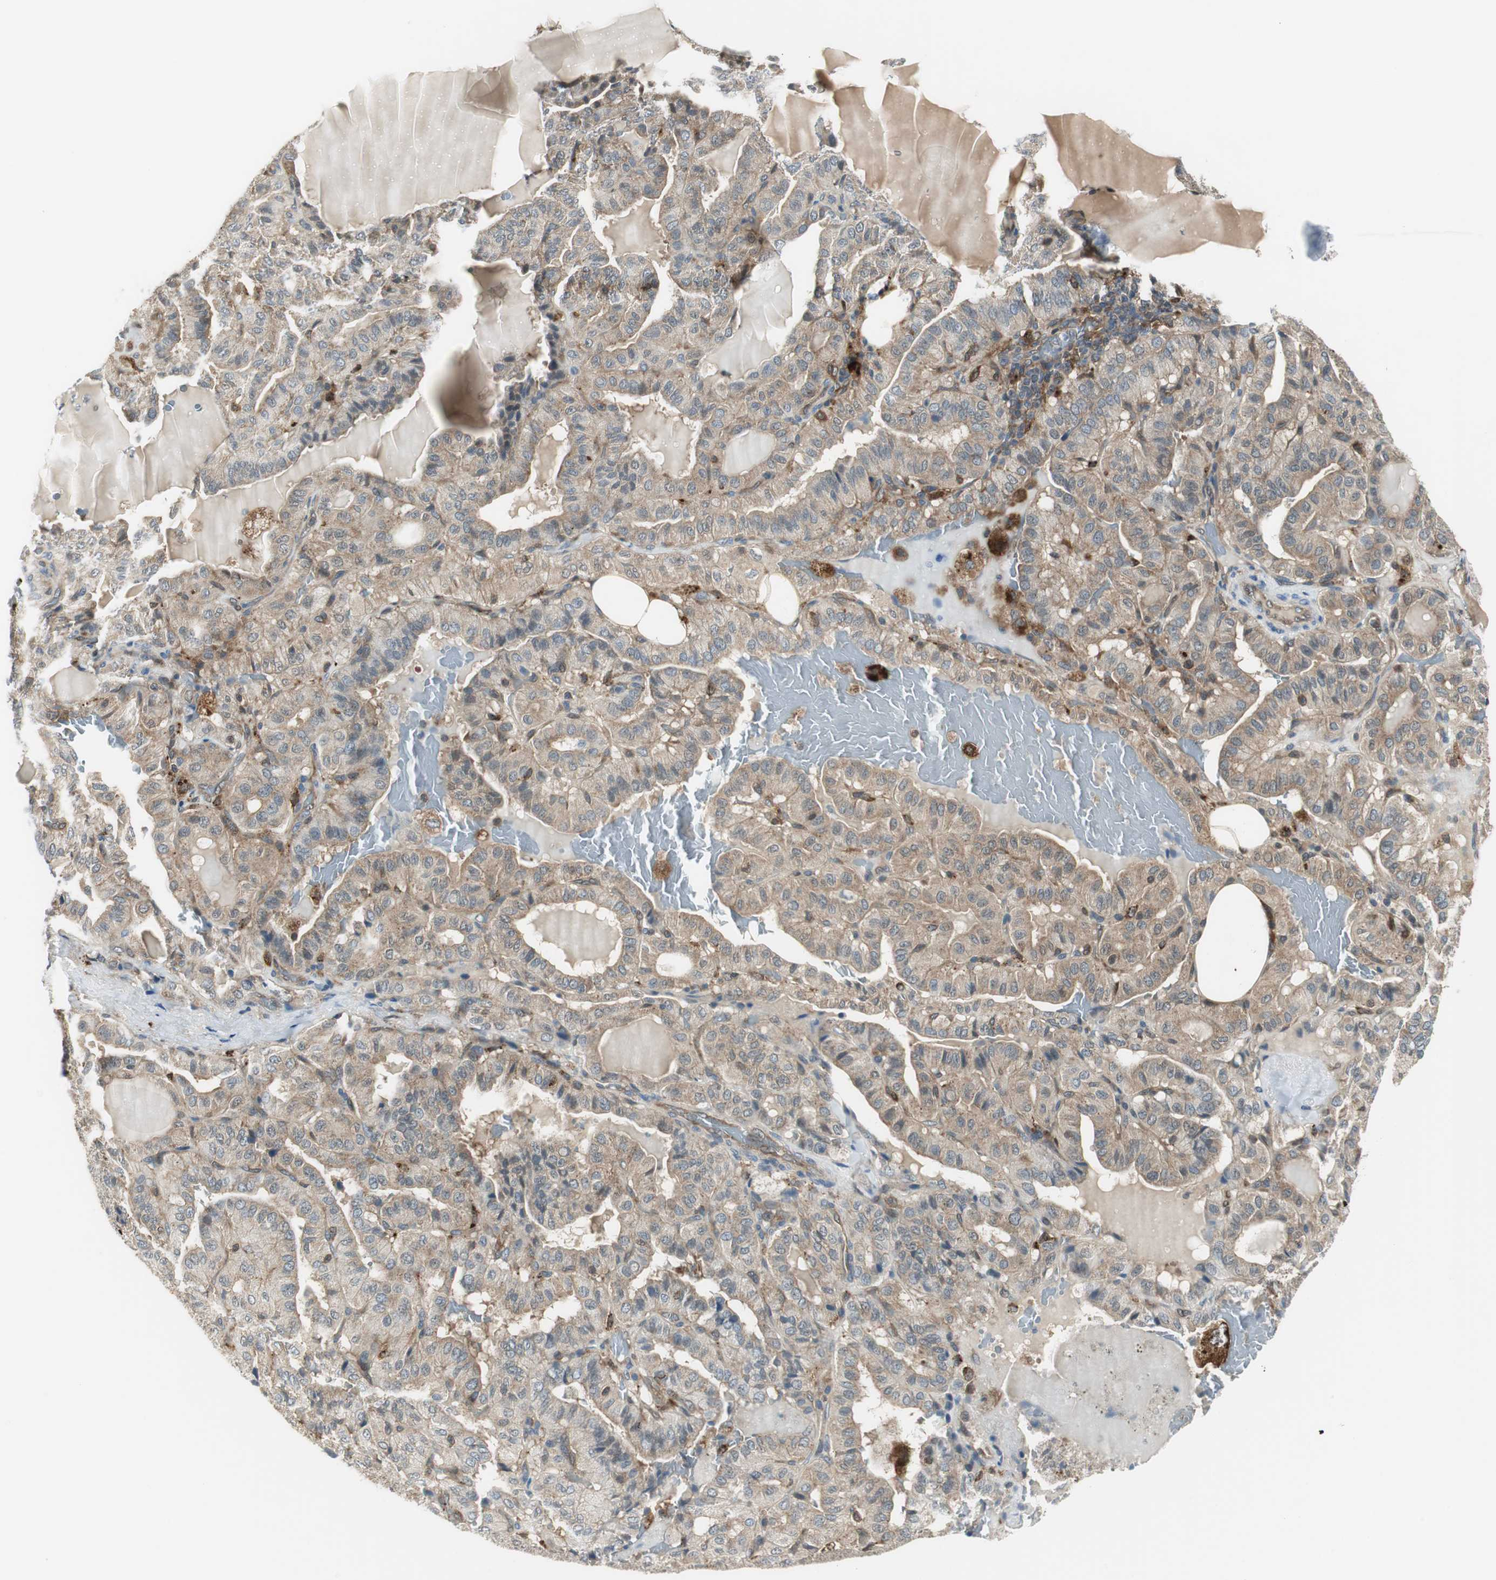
{"staining": {"intensity": "moderate", "quantity": ">75%", "location": "cytoplasmic/membranous"}, "tissue": "thyroid cancer", "cell_type": "Tumor cells", "image_type": "cancer", "snomed": [{"axis": "morphology", "description": "Papillary adenocarcinoma, NOS"}, {"axis": "topography", "description": "Thyroid gland"}], "caption": "Thyroid cancer (papillary adenocarcinoma) tissue reveals moderate cytoplasmic/membranous staining in approximately >75% of tumor cells", "gene": "NCK1", "patient": {"sex": "male", "age": 77}}